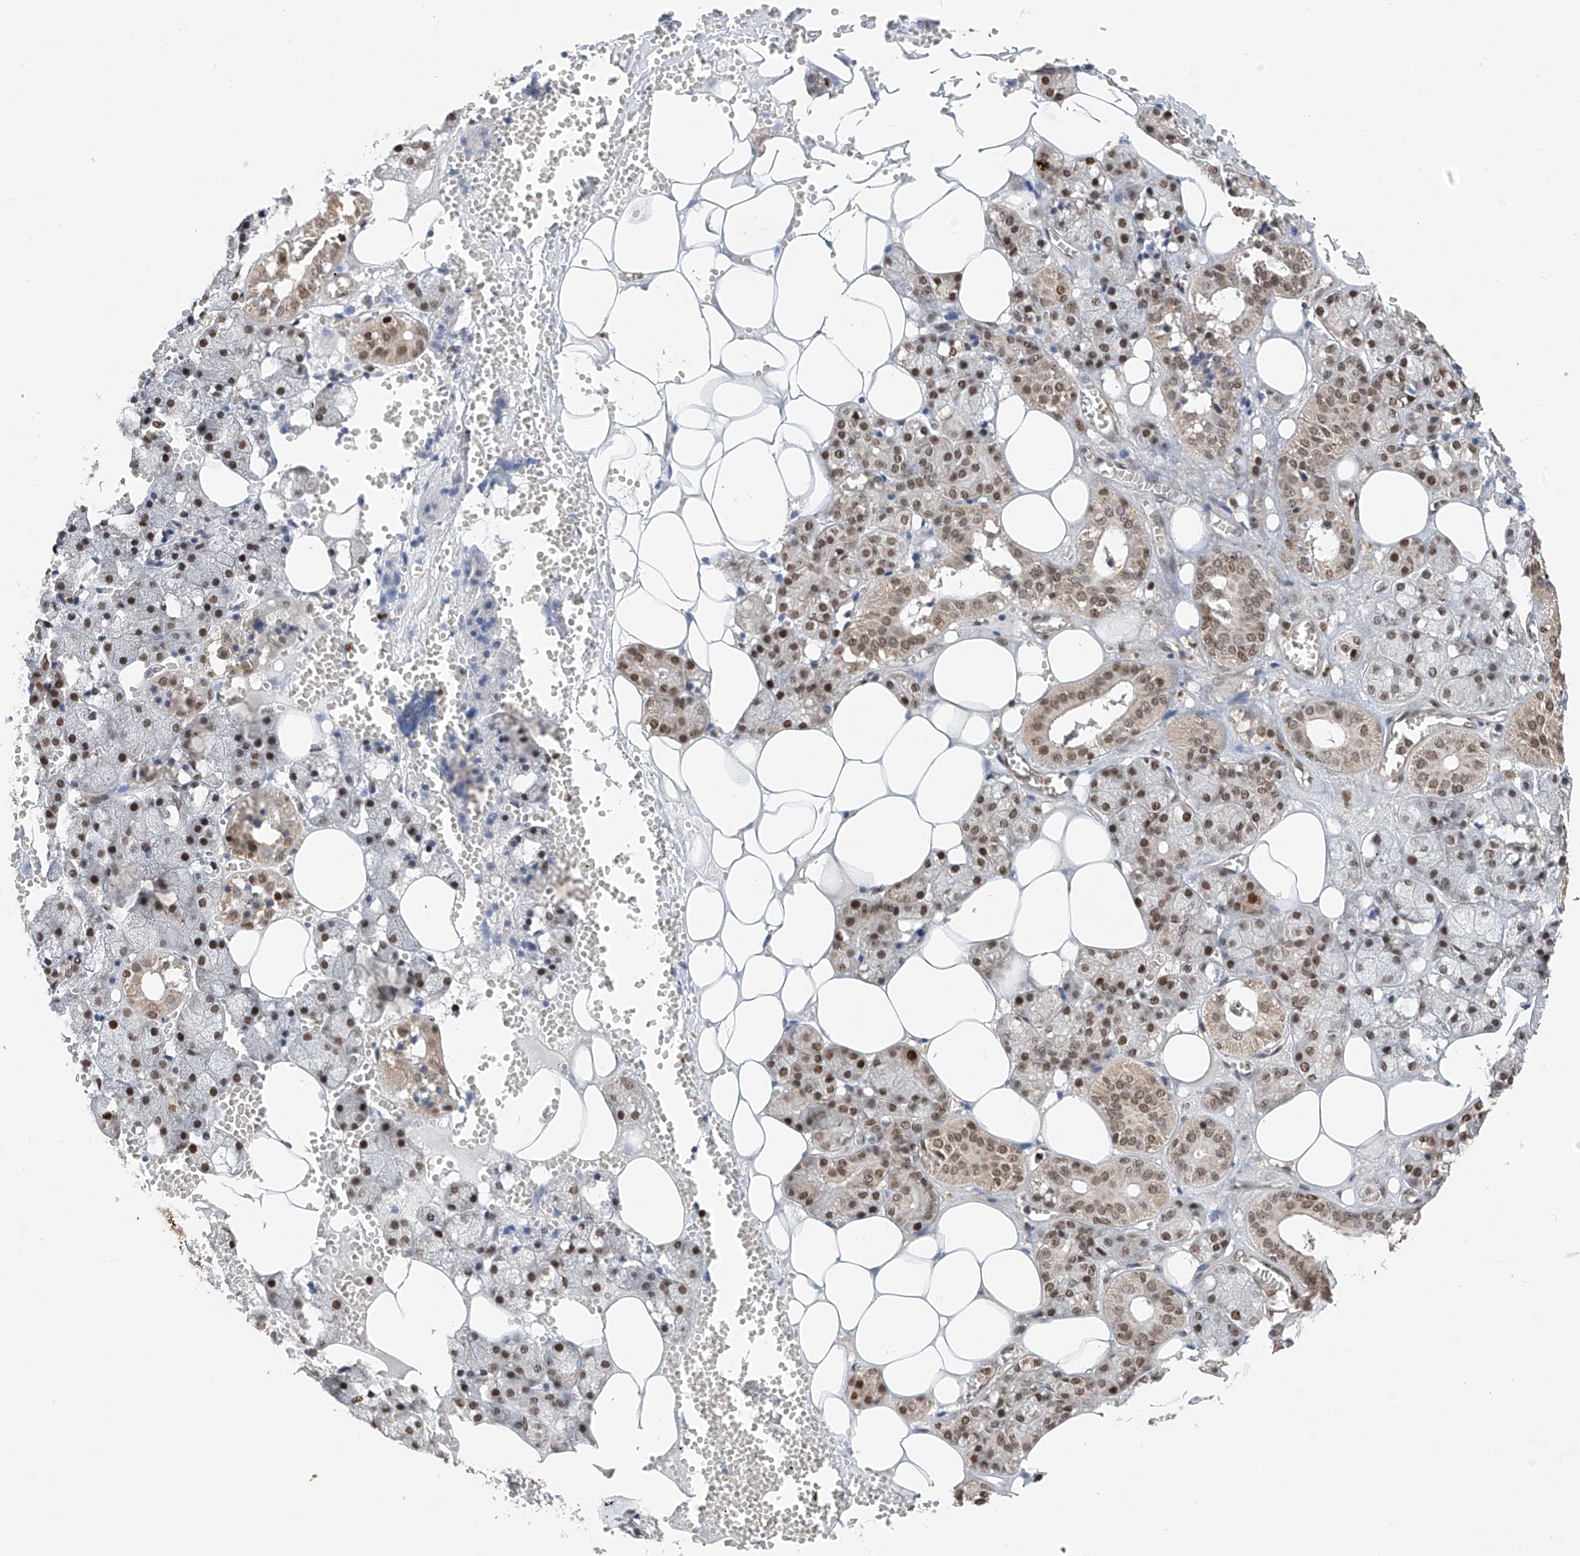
{"staining": {"intensity": "strong", "quantity": ">75%", "location": "nuclear"}, "tissue": "salivary gland", "cell_type": "Glandular cells", "image_type": "normal", "snomed": [{"axis": "morphology", "description": "Normal tissue, NOS"}, {"axis": "topography", "description": "Salivary gland"}], "caption": "Brown immunohistochemical staining in benign salivary gland displays strong nuclear positivity in approximately >75% of glandular cells.", "gene": "DNAJC9", "patient": {"sex": "male", "age": 62}}